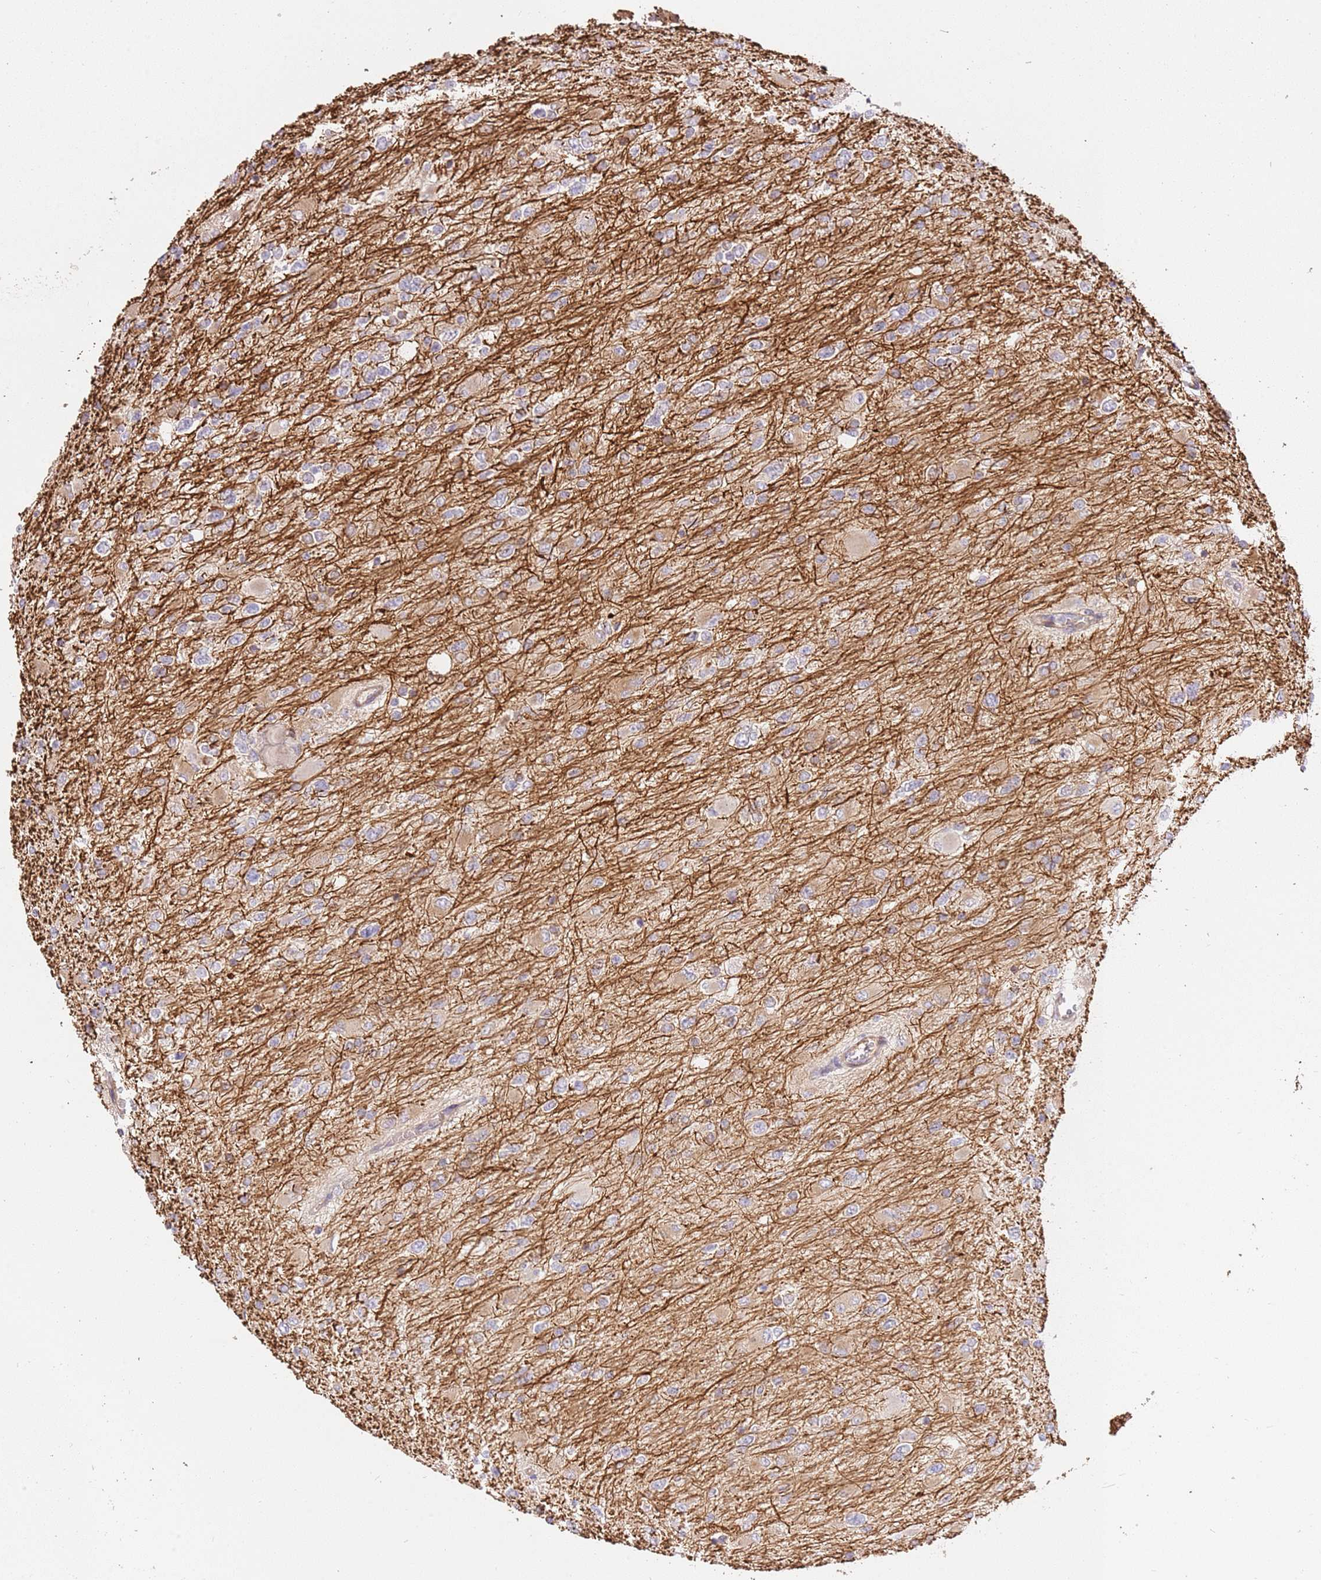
{"staining": {"intensity": "weak", "quantity": "<25%", "location": "cytoplasmic/membranous"}, "tissue": "glioma", "cell_type": "Tumor cells", "image_type": "cancer", "snomed": [{"axis": "morphology", "description": "Glioma, malignant, High grade"}, {"axis": "topography", "description": "Cerebral cortex"}], "caption": "High power microscopy histopathology image of an IHC histopathology image of malignant high-grade glioma, revealing no significant staining in tumor cells. (DAB immunohistochemistry (IHC), high magnification).", "gene": "ZBTB39", "patient": {"sex": "female", "age": 36}}